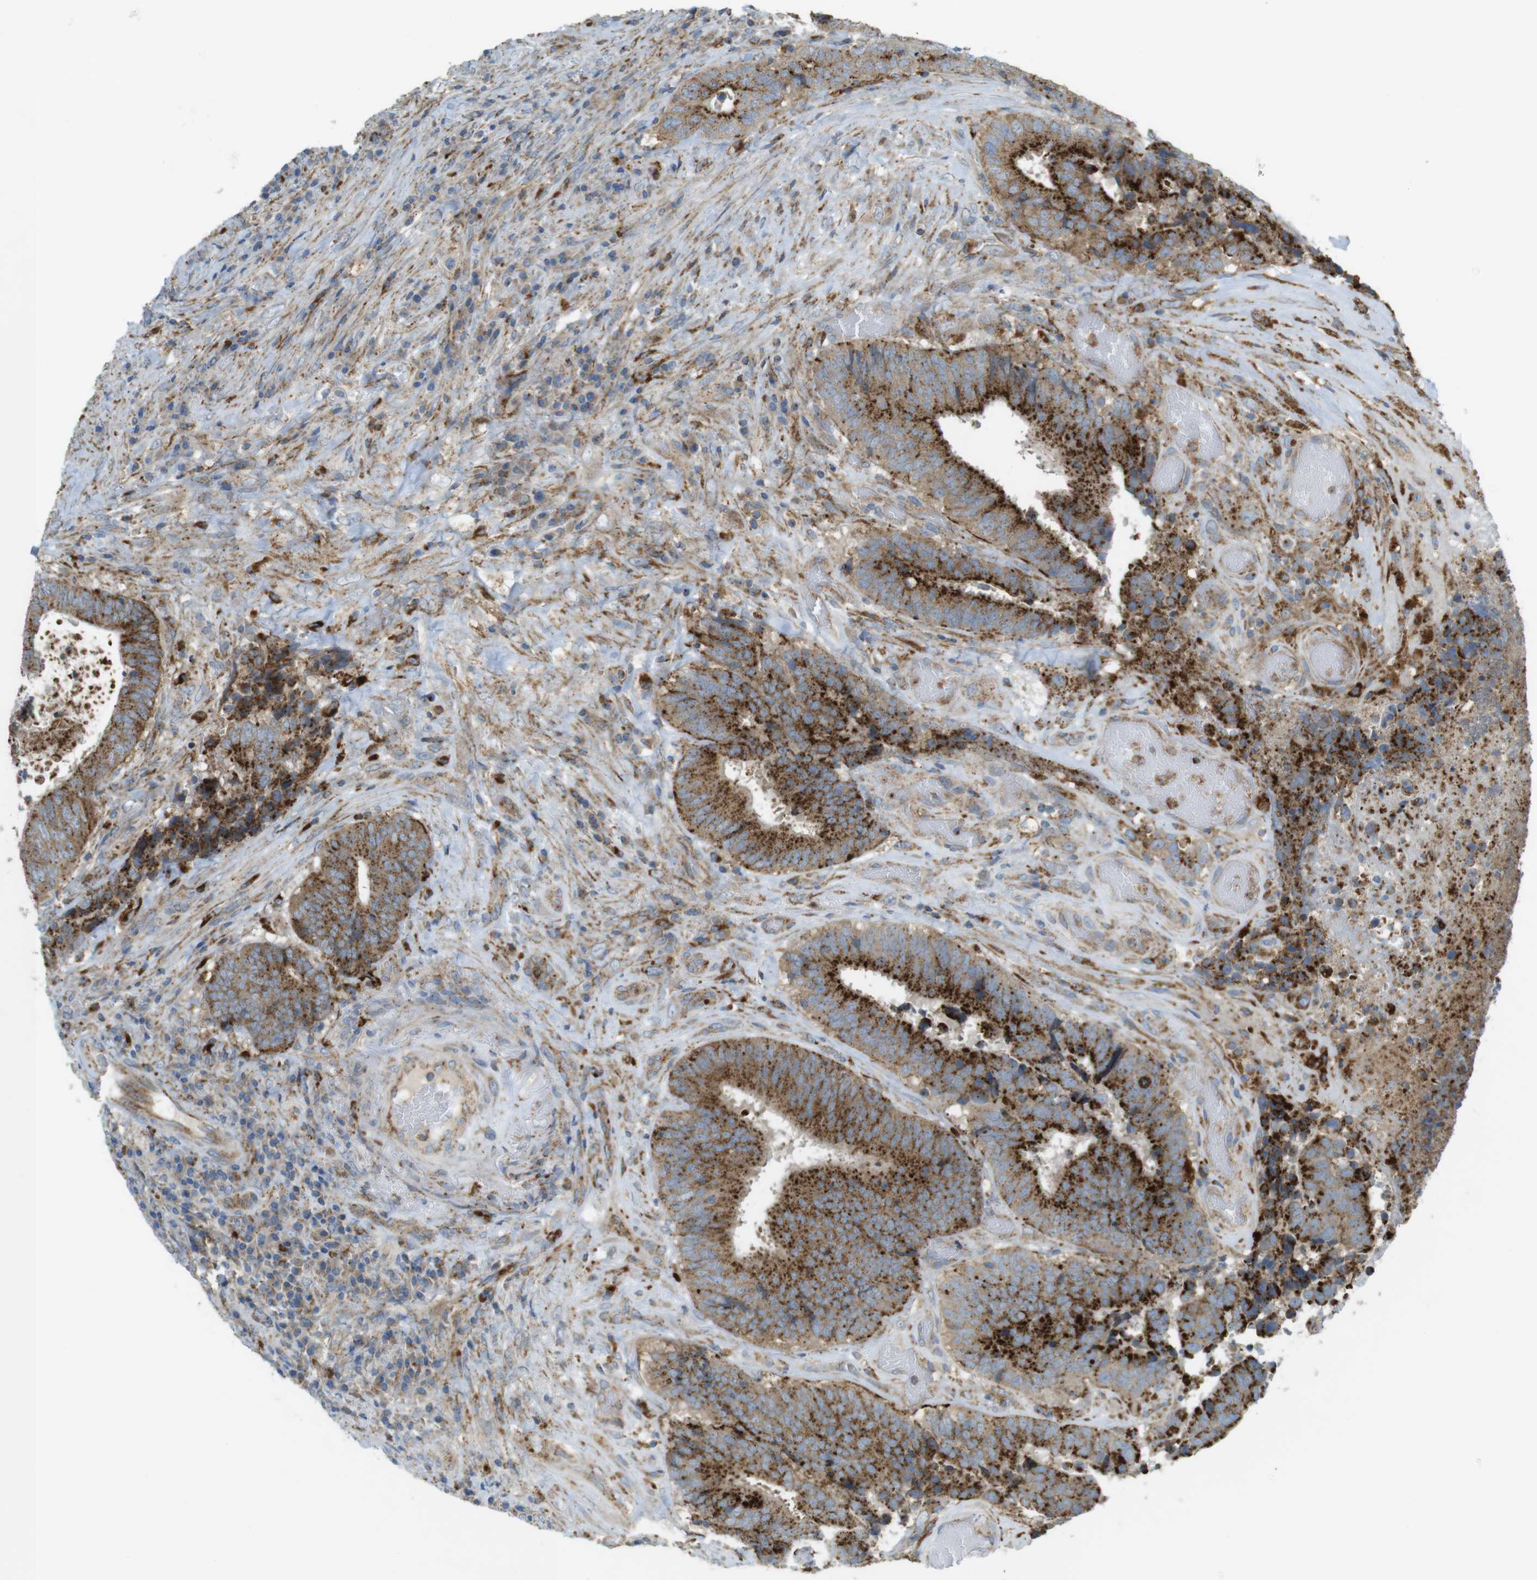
{"staining": {"intensity": "moderate", "quantity": ">75%", "location": "cytoplasmic/membranous"}, "tissue": "colorectal cancer", "cell_type": "Tumor cells", "image_type": "cancer", "snomed": [{"axis": "morphology", "description": "Adenocarcinoma, NOS"}, {"axis": "topography", "description": "Rectum"}], "caption": "Protein staining by IHC displays moderate cytoplasmic/membranous expression in about >75% of tumor cells in colorectal adenocarcinoma.", "gene": "LAMP1", "patient": {"sex": "male", "age": 72}}